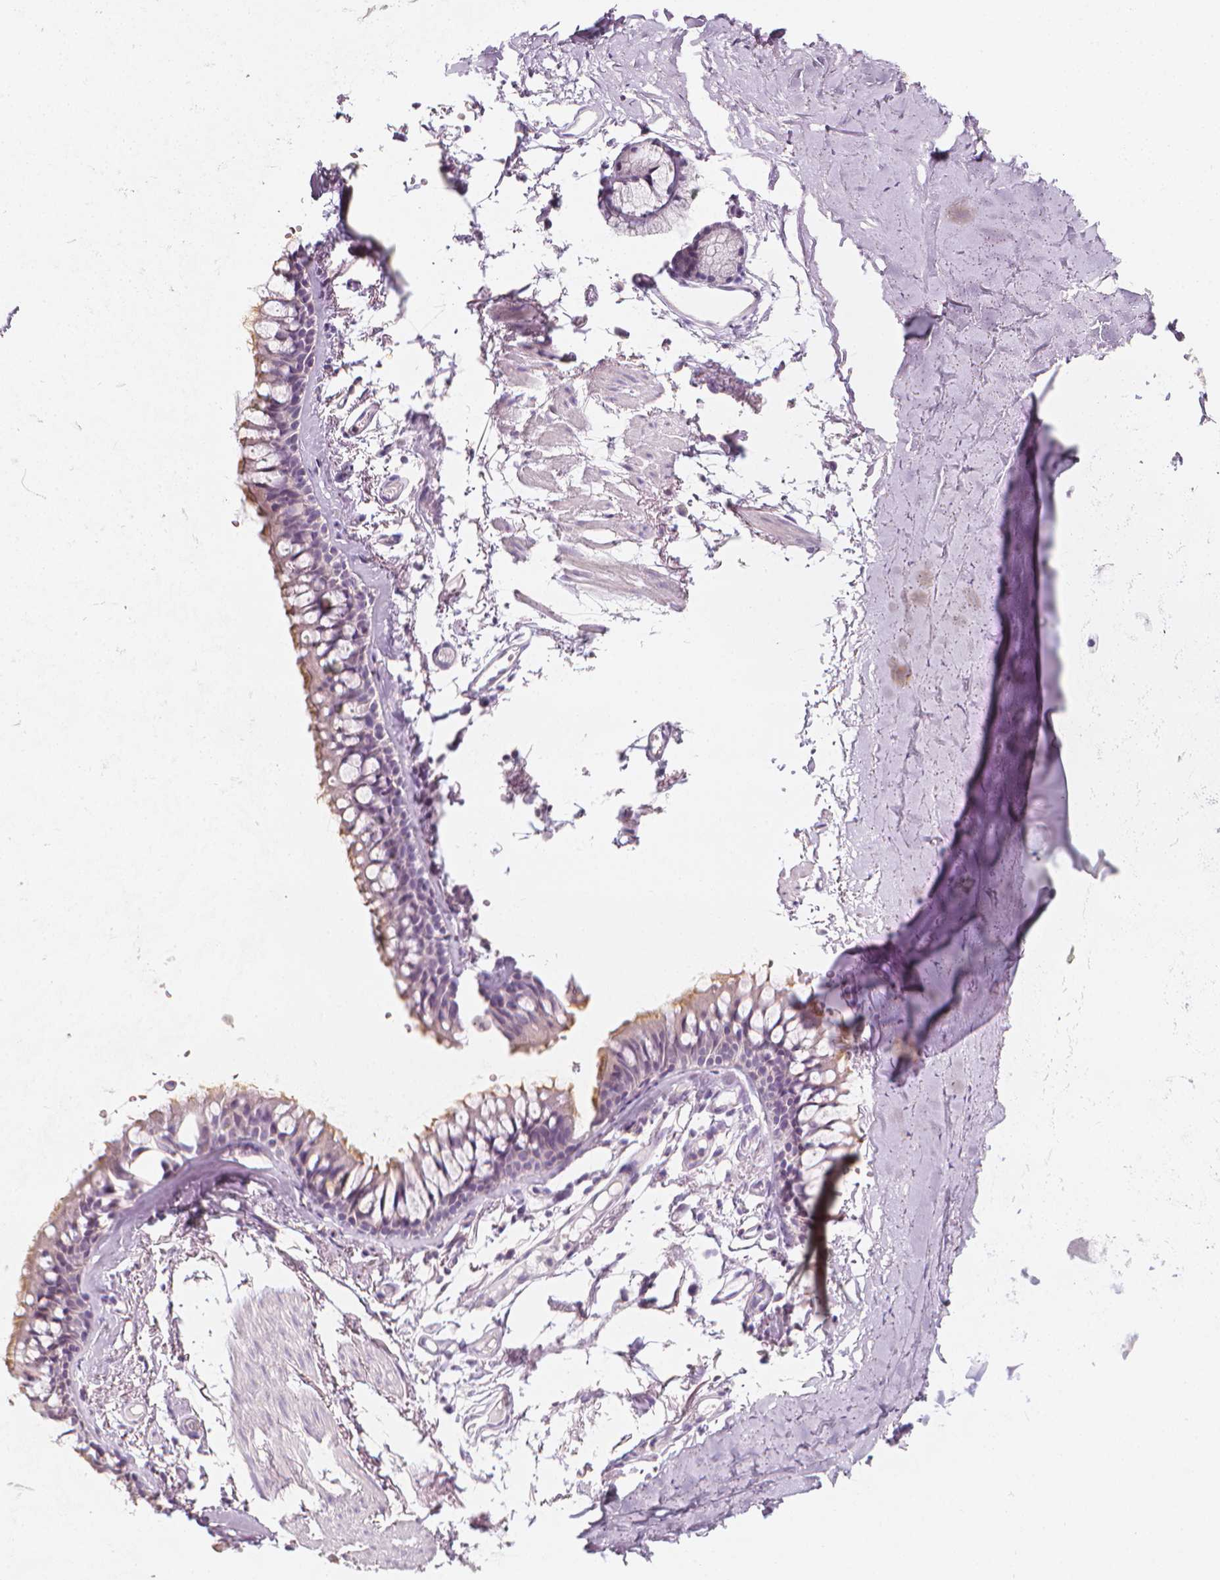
{"staining": {"intensity": "negative", "quantity": "none", "location": "none"}, "tissue": "adipose tissue", "cell_type": "Adipocytes", "image_type": "normal", "snomed": [{"axis": "morphology", "description": "Normal tissue, NOS"}, {"axis": "topography", "description": "Cartilage tissue"}, {"axis": "topography", "description": "Bronchus"}], "caption": "This is a image of immunohistochemistry staining of unremarkable adipose tissue, which shows no staining in adipocytes.", "gene": "DCAF8L1", "patient": {"sex": "female", "age": 79}}